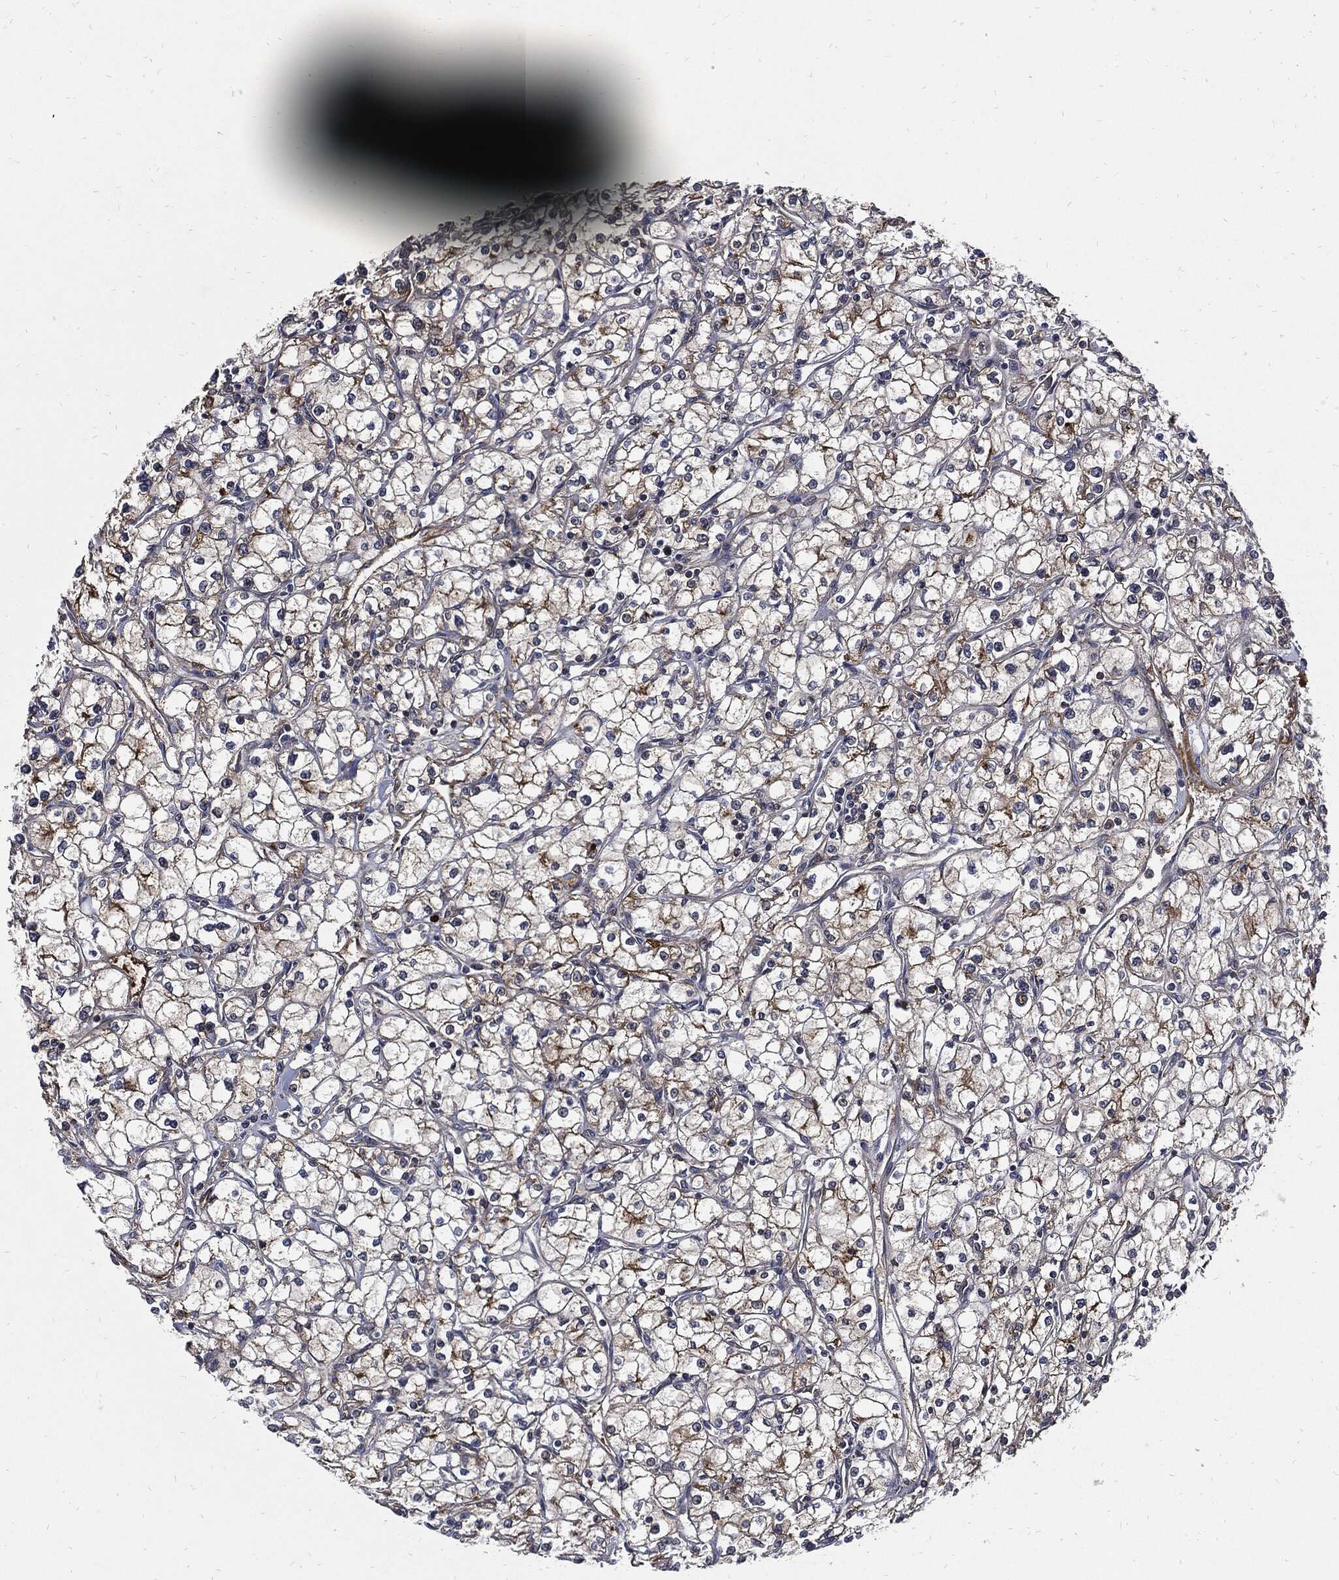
{"staining": {"intensity": "moderate", "quantity": "25%-75%", "location": "cytoplasmic/membranous"}, "tissue": "renal cancer", "cell_type": "Tumor cells", "image_type": "cancer", "snomed": [{"axis": "morphology", "description": "Adenocarcinoma, NOS"}, {"axis": "topography", "description": "Kidney"}], "caption": "Immunohistochemical staining of renal cancer (adenocarcinoma) exhibits moderate cytoplasmic/membranous protein staining in approximately 25%-75% of tumor cells. The protein of interest is shown in brown color, while the nuclei are stained blue.", "gene": "CLU", "patient": {"sex": "male", "age": 67}}